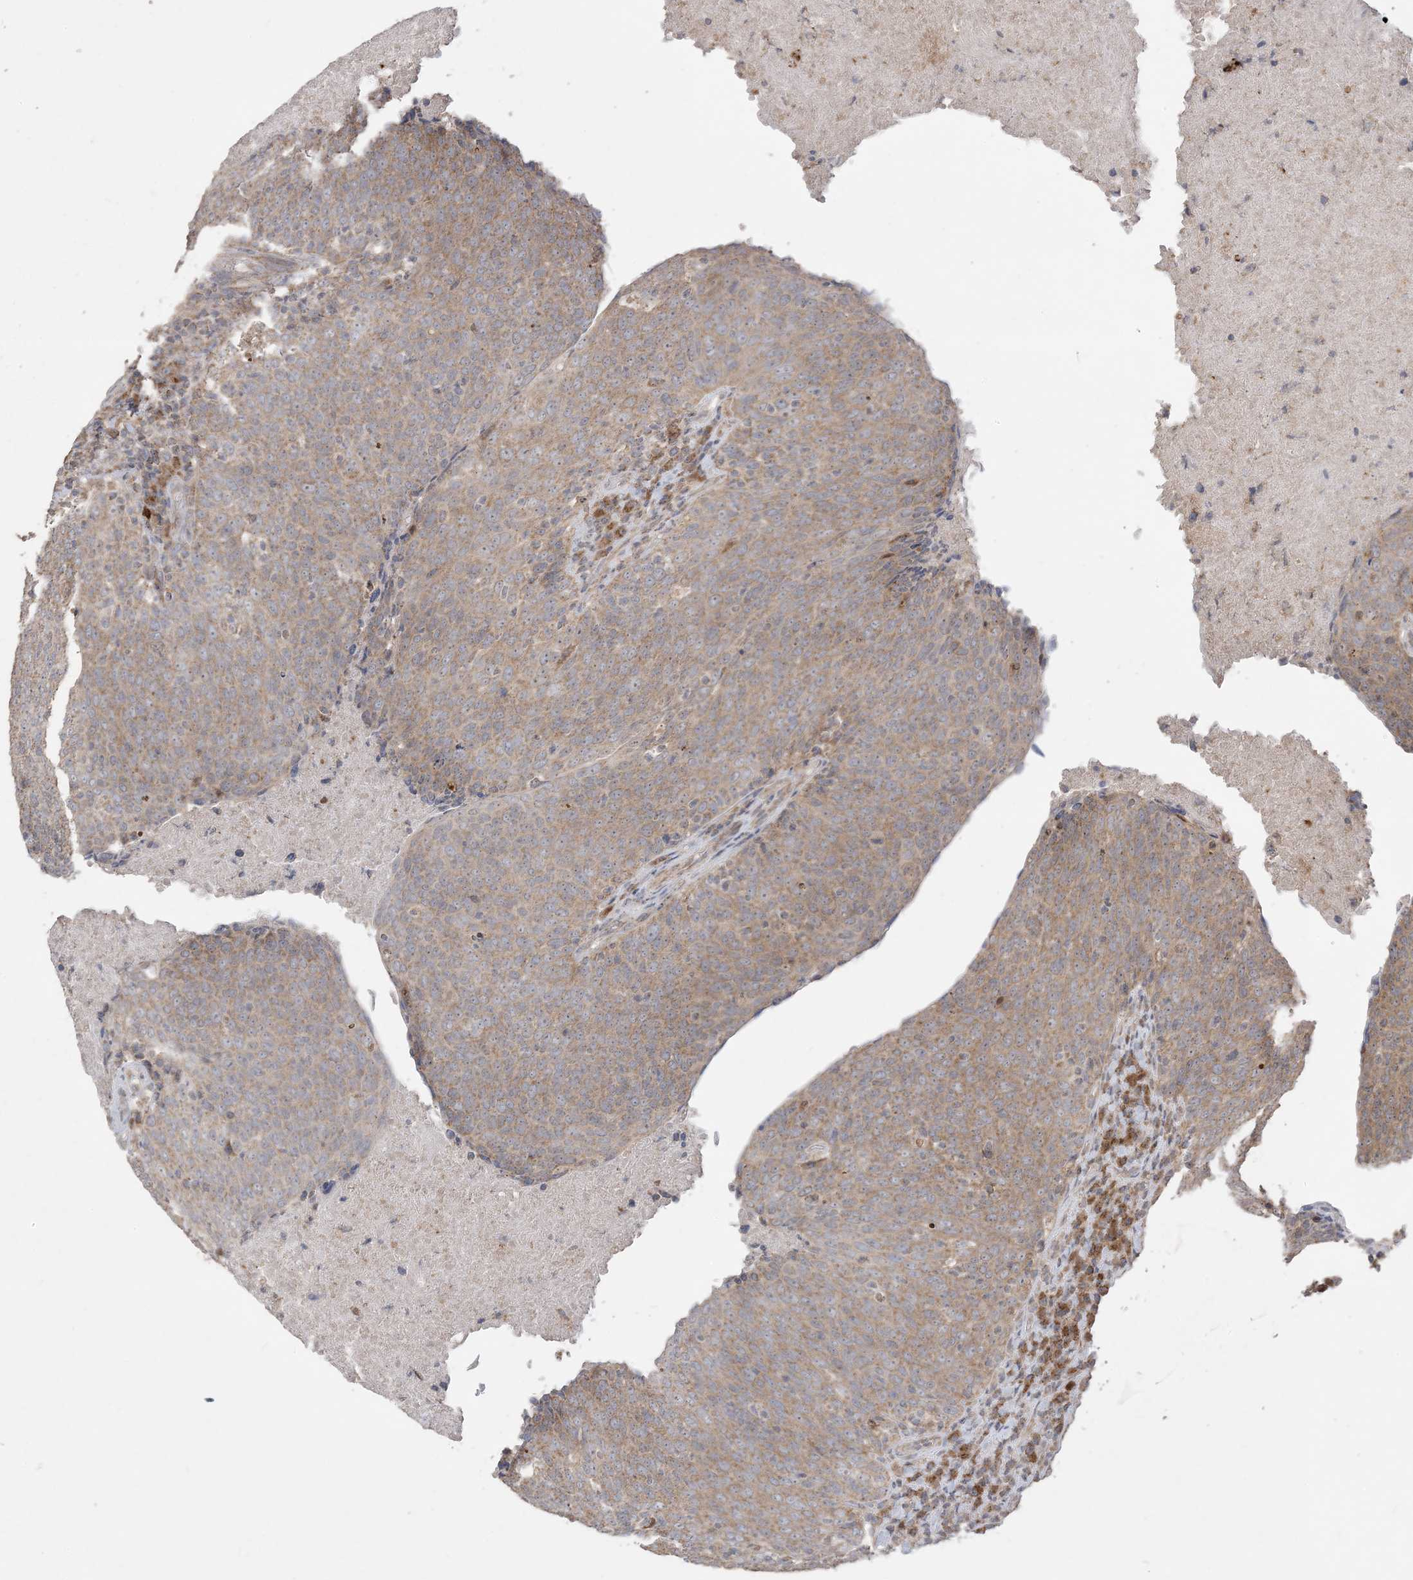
{"staining": {"intensity": "moderate", "quantity": ">75%", "location": "cytoplasmic/membranous"}, "tissue": "head and neck cancer", "cell_type": "Tumor cells", "image_type": "cancer", "snomed": [{"axis": "morphology", "description": "Squamous cell carcinoma, NOS"}, {"axis": "morphology", "description": "Squamous cell carcinoma, metastatic, NOS"}, {"axis": "topography", "description": "Lymph node"}, {"axis": "topography", "description": "Head-Neck"}], "caption": "Protein expression analysis of human head and neck cancer (squamous cell carcinoma) reveals moderate cytoplasmic/membranous positivity in about >75% of tumor cells. The protein is shown in brown color, while the nuclei are stained blue.", "gene": "SIRT3", "patient": {"sex": "male", "age": 62}}